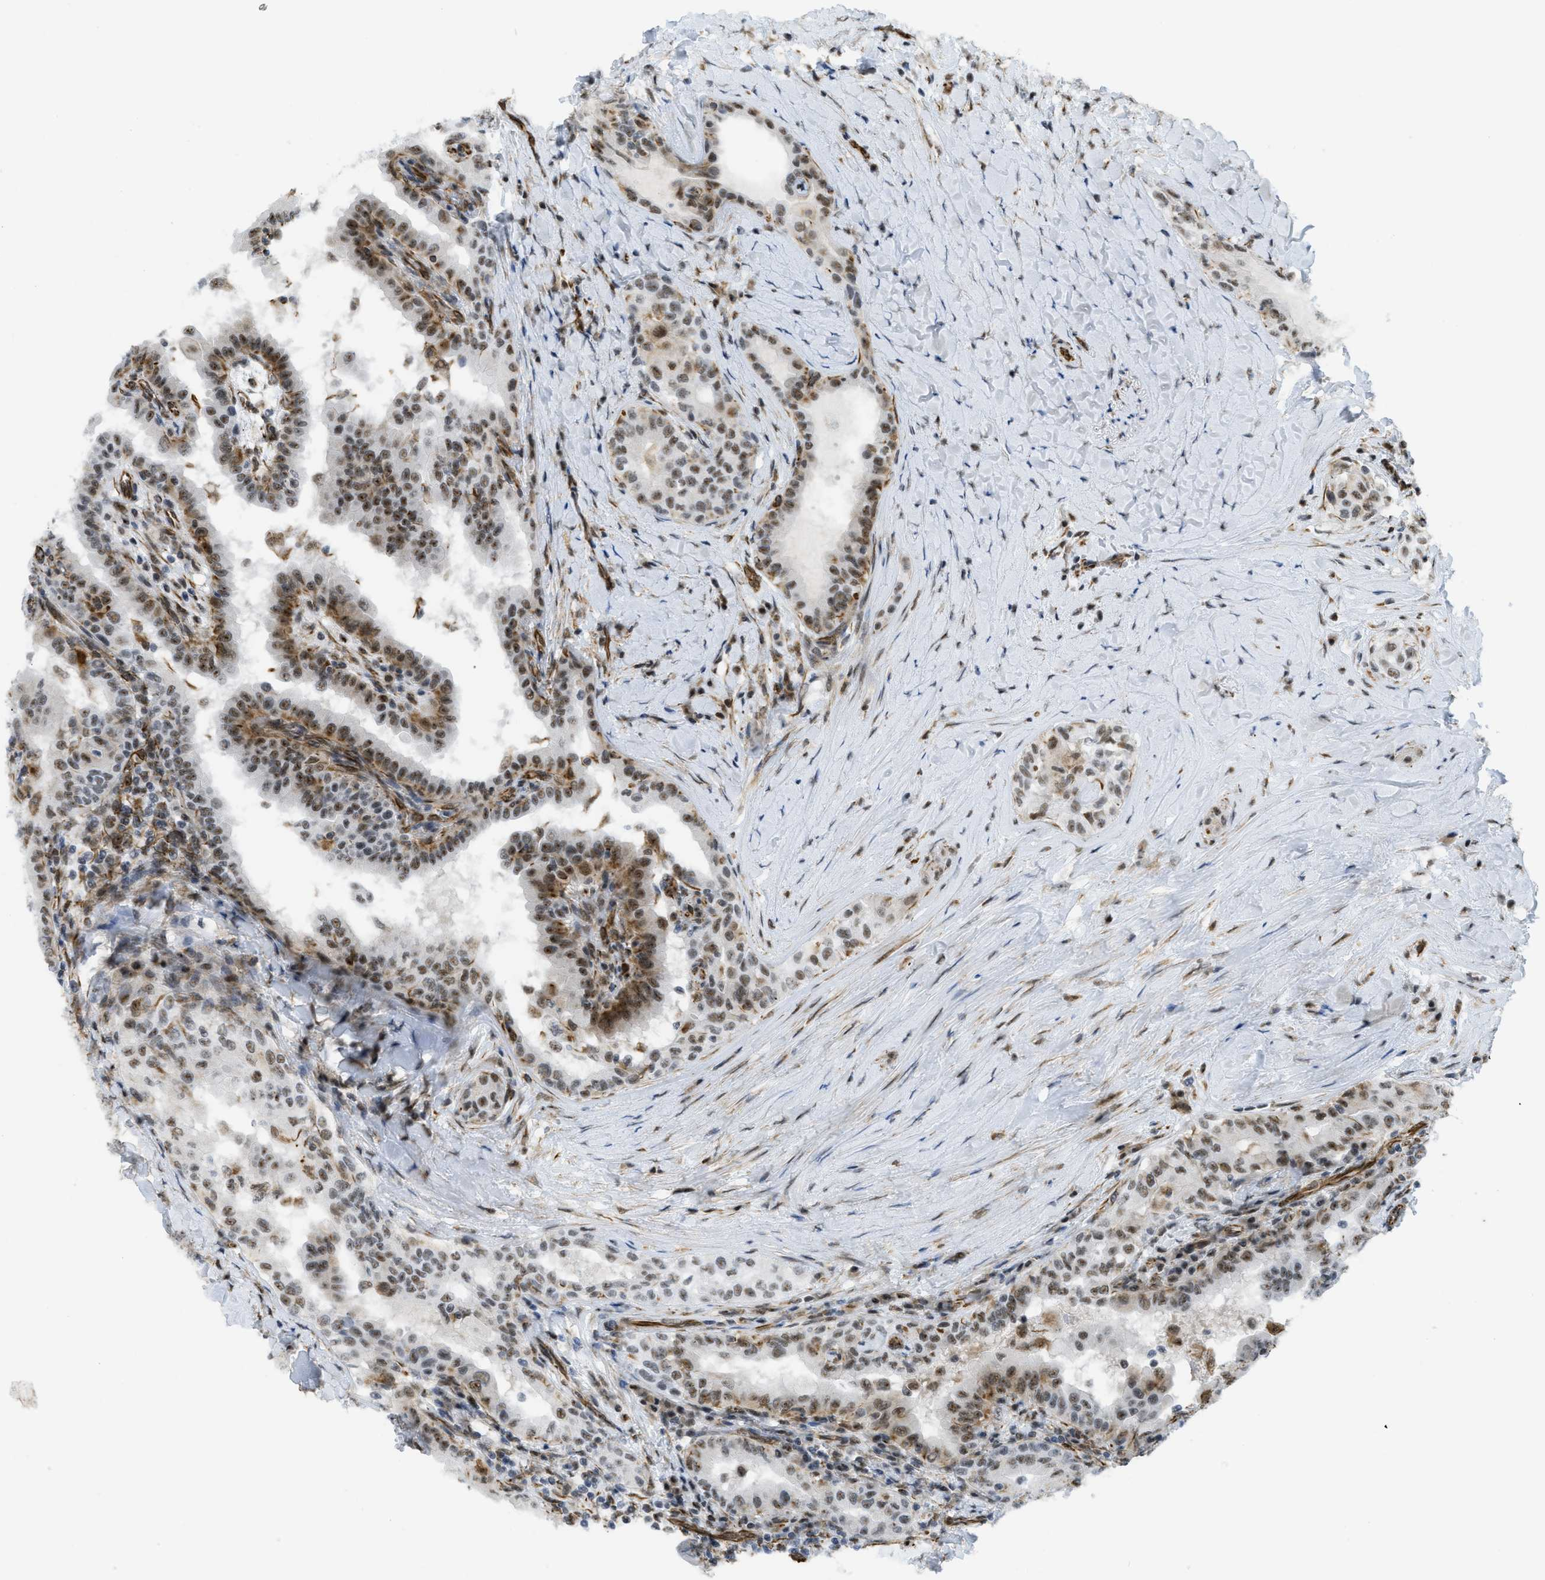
{"staining": {"intensity": "moderate", "quantity": ">75%", "location": "cytoplasmic/membranous,nuclear"}, "tissue": "thyroid cancer", "cell_type": "Tumor cells", "image_type": "cancer", "snomed": [{"axis": "morphology", "description": "Papillary adenocarcinoma, NOS"}, {"axis": "topography", "description": "Thyroid gland"}], "caption": "Immunohistochemistry (IHC) of human thyroid cancer demonstrates medium levels of moderate cytoplasmic/membranous and nuclear expression in approximately >75% of tumor cells.", "gene": "LRRC8B", "patient": {"sex": "male", "age": 33}}